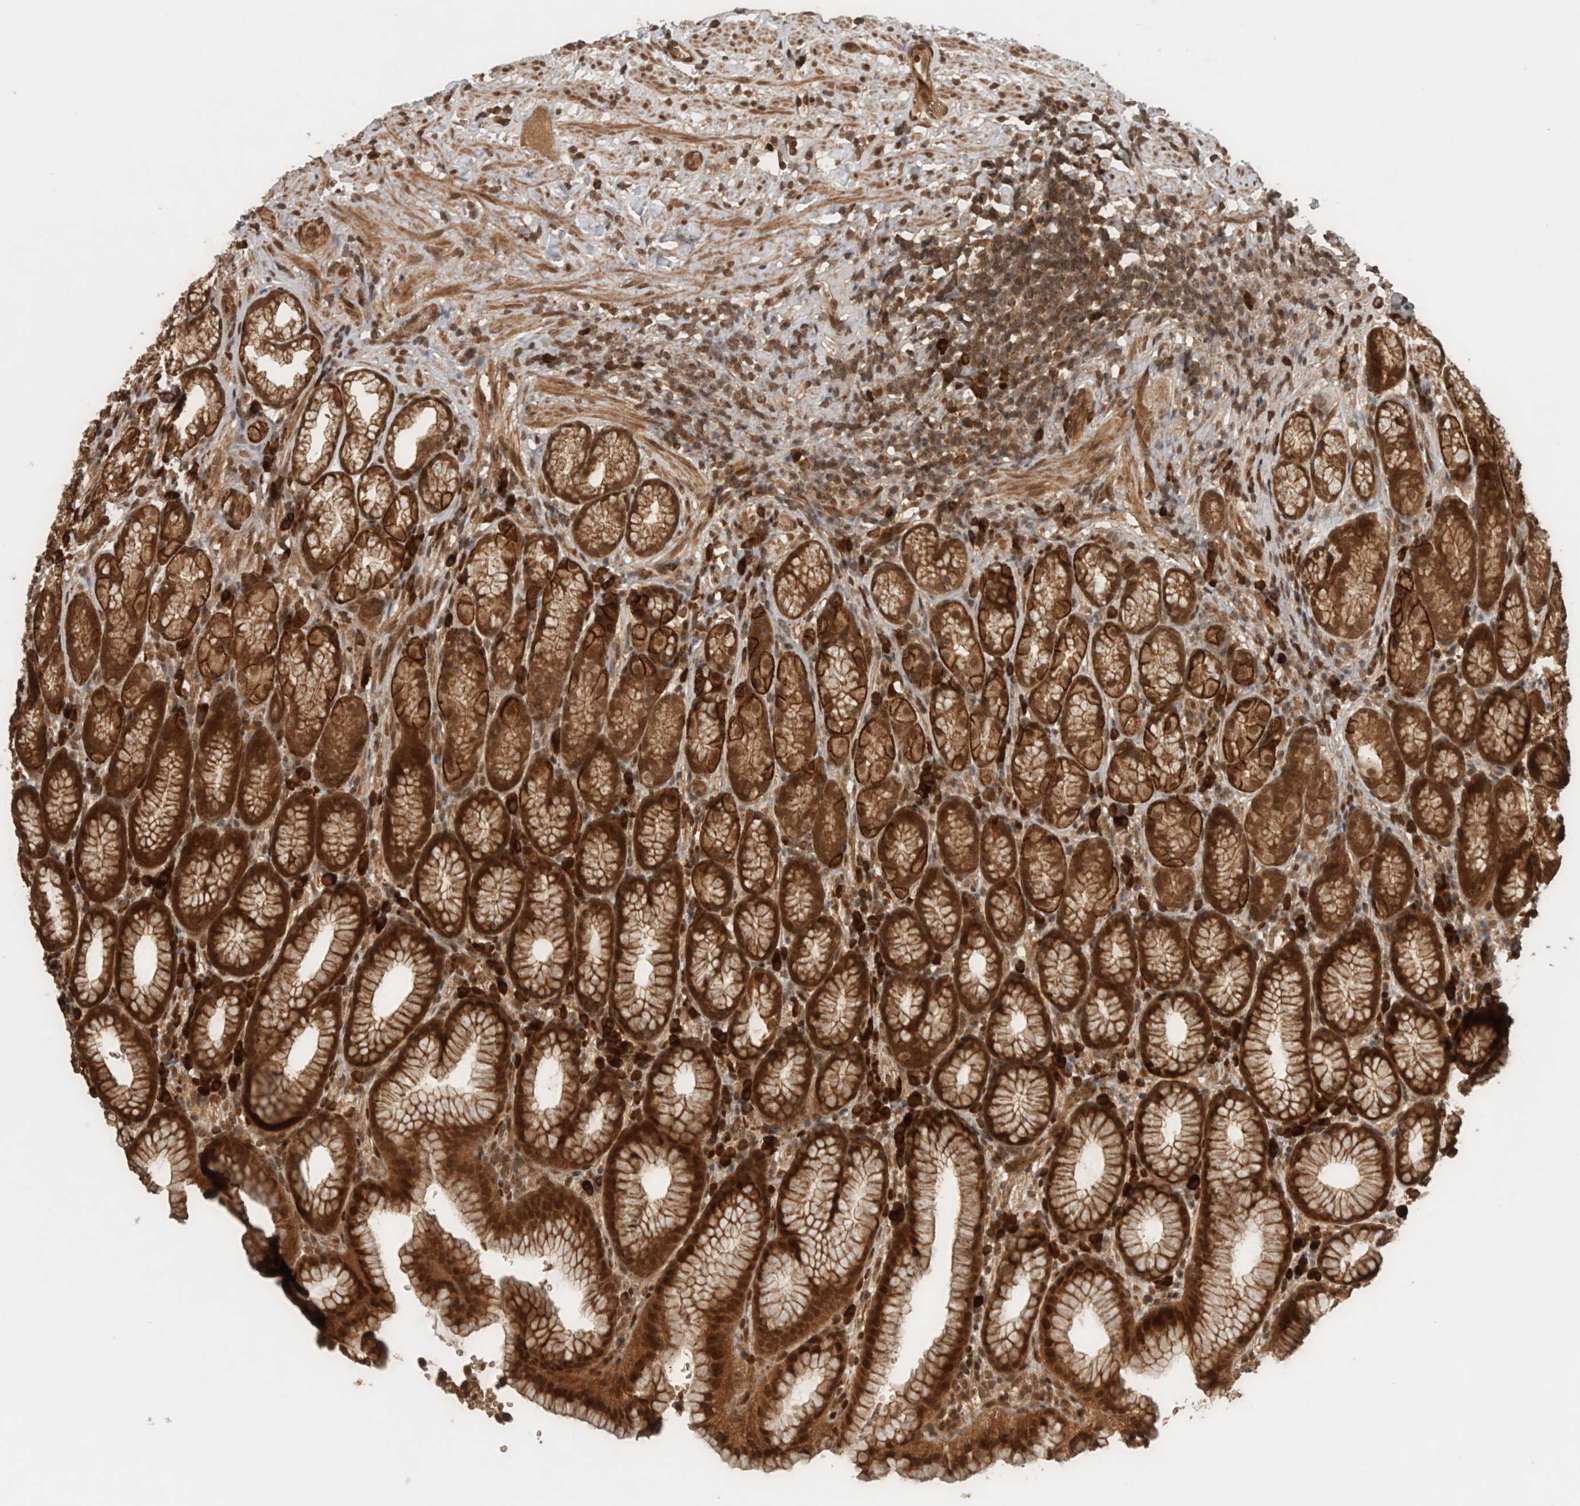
{"staining": {"intensity": "strong", "quantity": ">75%", "location": "cytoplasmic/membranous,nuclear"}, "tissue": "stomach", "cell_type": "Glandular cells", "image_type": "normal", "snomed": [{"axis": "morphology", "description": "Normal tissue, NOS"}, {"axis": "topography", "description": "Stomach"}], "caption": "DAB (3,3'-diaminobenzidine) immunohistochemical staining of normal stomach displays strong cytoplasmic/membranous,nuclear protein staining in about >75% of glandular cells.", "gene": "CNTROB", "patient": {"sex": "male", "age": 42}}